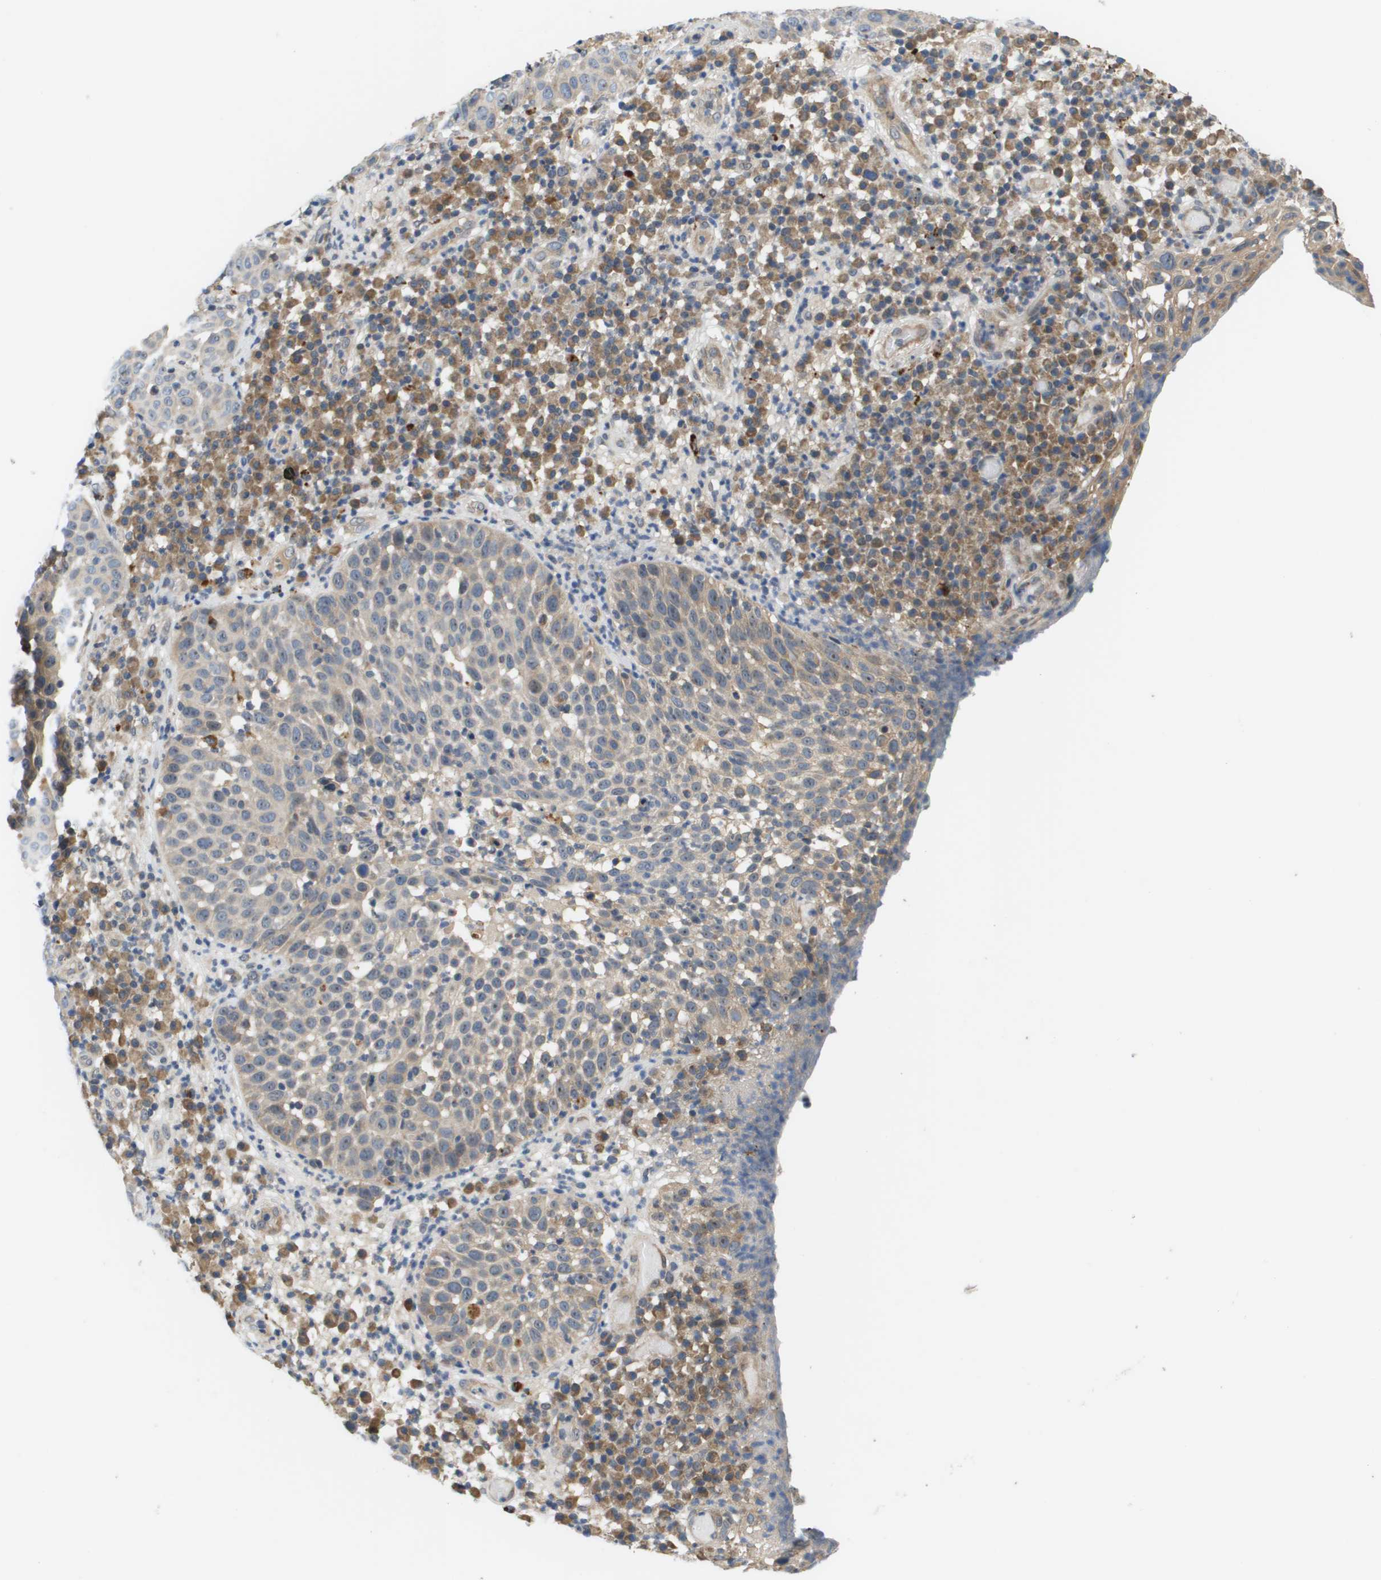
{"staining": {"intensity": "negative", "quantity": "none", "location": "none"}, "tissue": "skin cancer", "cell_type": "Tumor cells", "image_type": "cancer", "snomed": [{"axis": "morphology", "description": "Squamous cell carcinoma in situ, NOS"}, {"axis": "morphology", "description": "Squamous cell carcinoma, NOS"}, {"axis": "topography", "description": "Skin"}], "caption": "Immunohistochemistry histopathology image of human skin cancer stained for a protein (brown), which displays no expression in tumor cells.", "gene": "SLC25A20", "patient": {"sex": "male", "age": 93}}